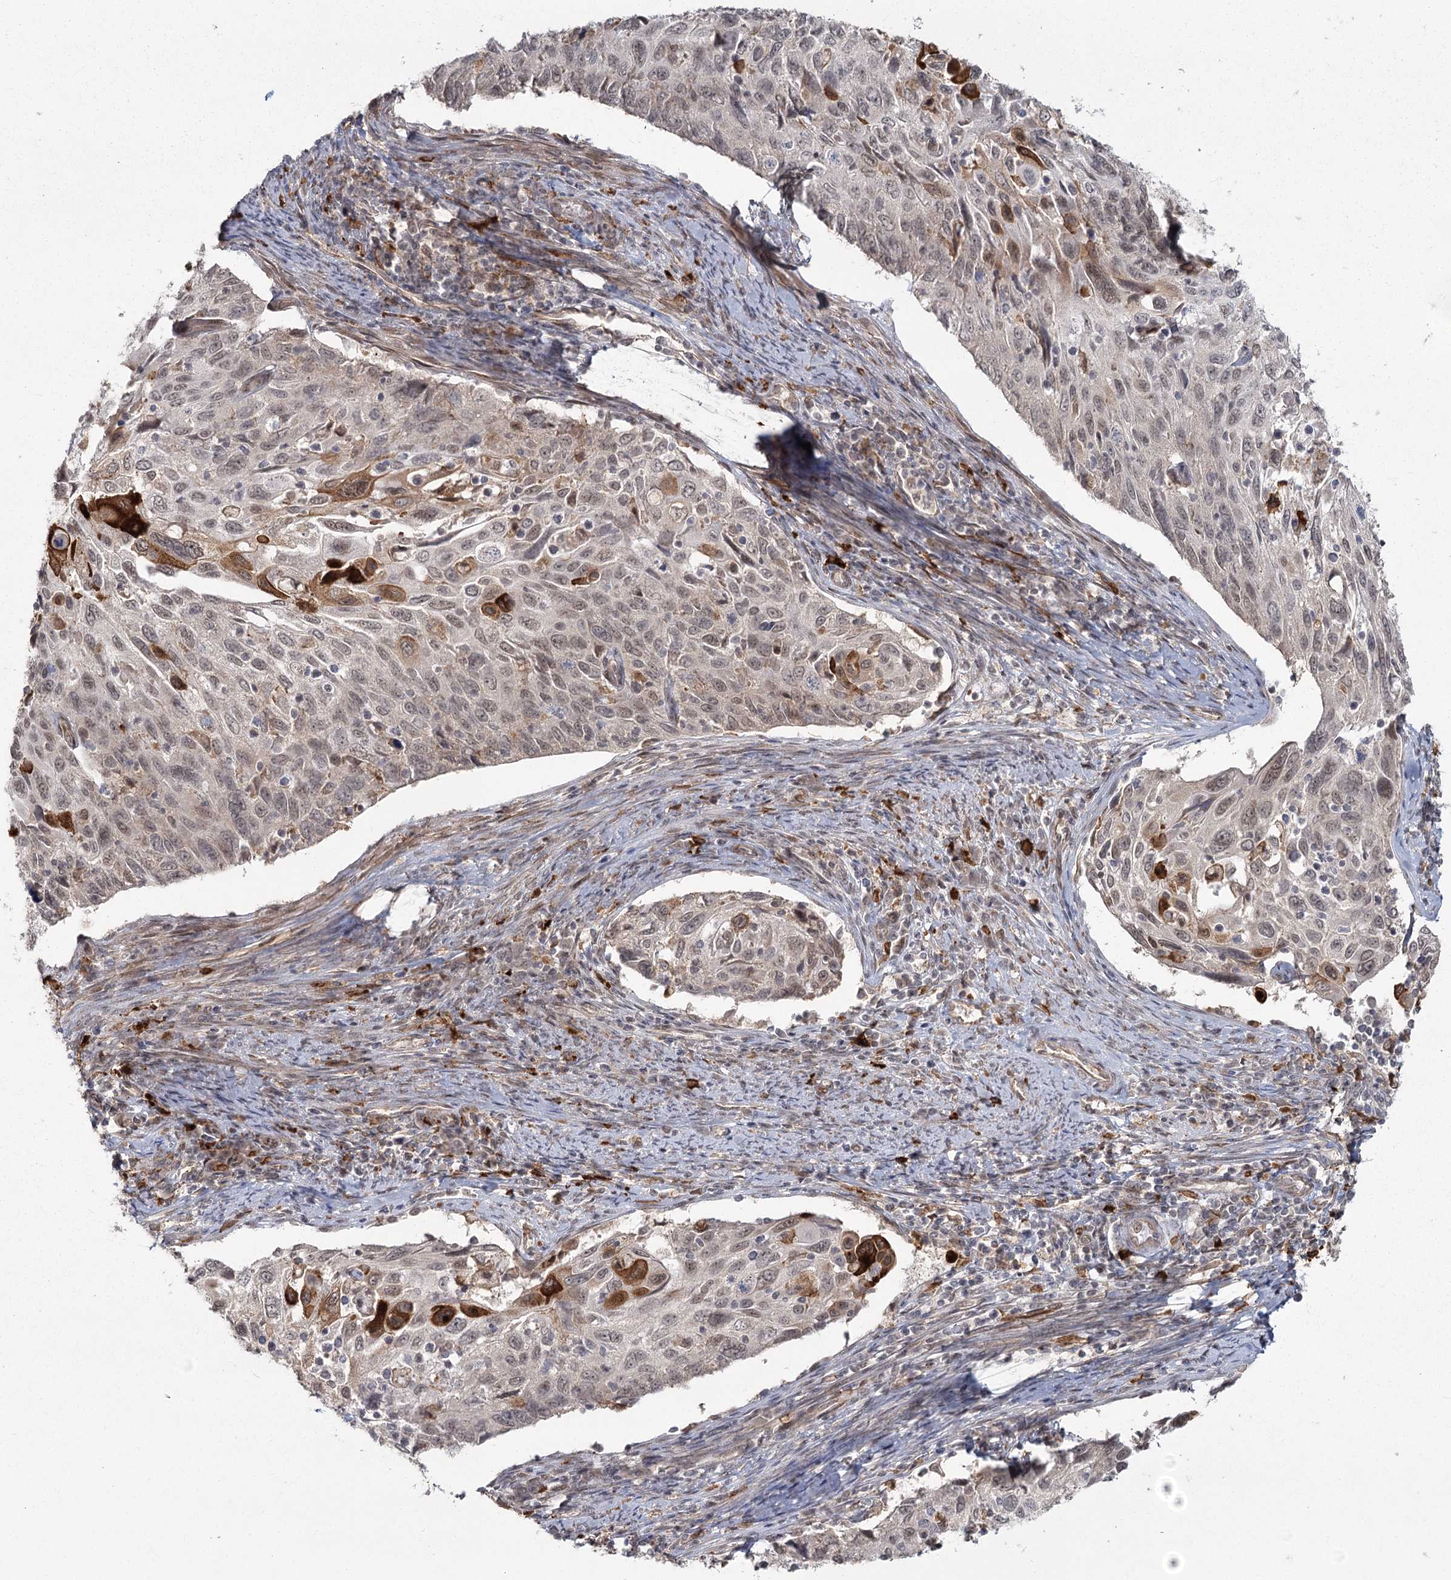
{"staining": {"intensity": "moderate", "quantity": "<25%", "location": "cytoplasmic/membranous,nuclear"}, "tissue": "cervical cancer", "cell_type": "Tumor cells", "image_type": "cancer", "snomed": [{"axis": "morphology", "description": "Squamous cell carcinoma, NOS"}, {"axis": "topography", "description": "Cervix"}], "caption": "About <25% of tumor cells in human squamous cell carcinoma (cervical) demonstrate moderate cytoplasmic/membranous and nuclear protein positivity as visualized by brown immunohistochemical staining.", "gene": "AP2M1", "patient": {"sex": "female", "age": 70}}